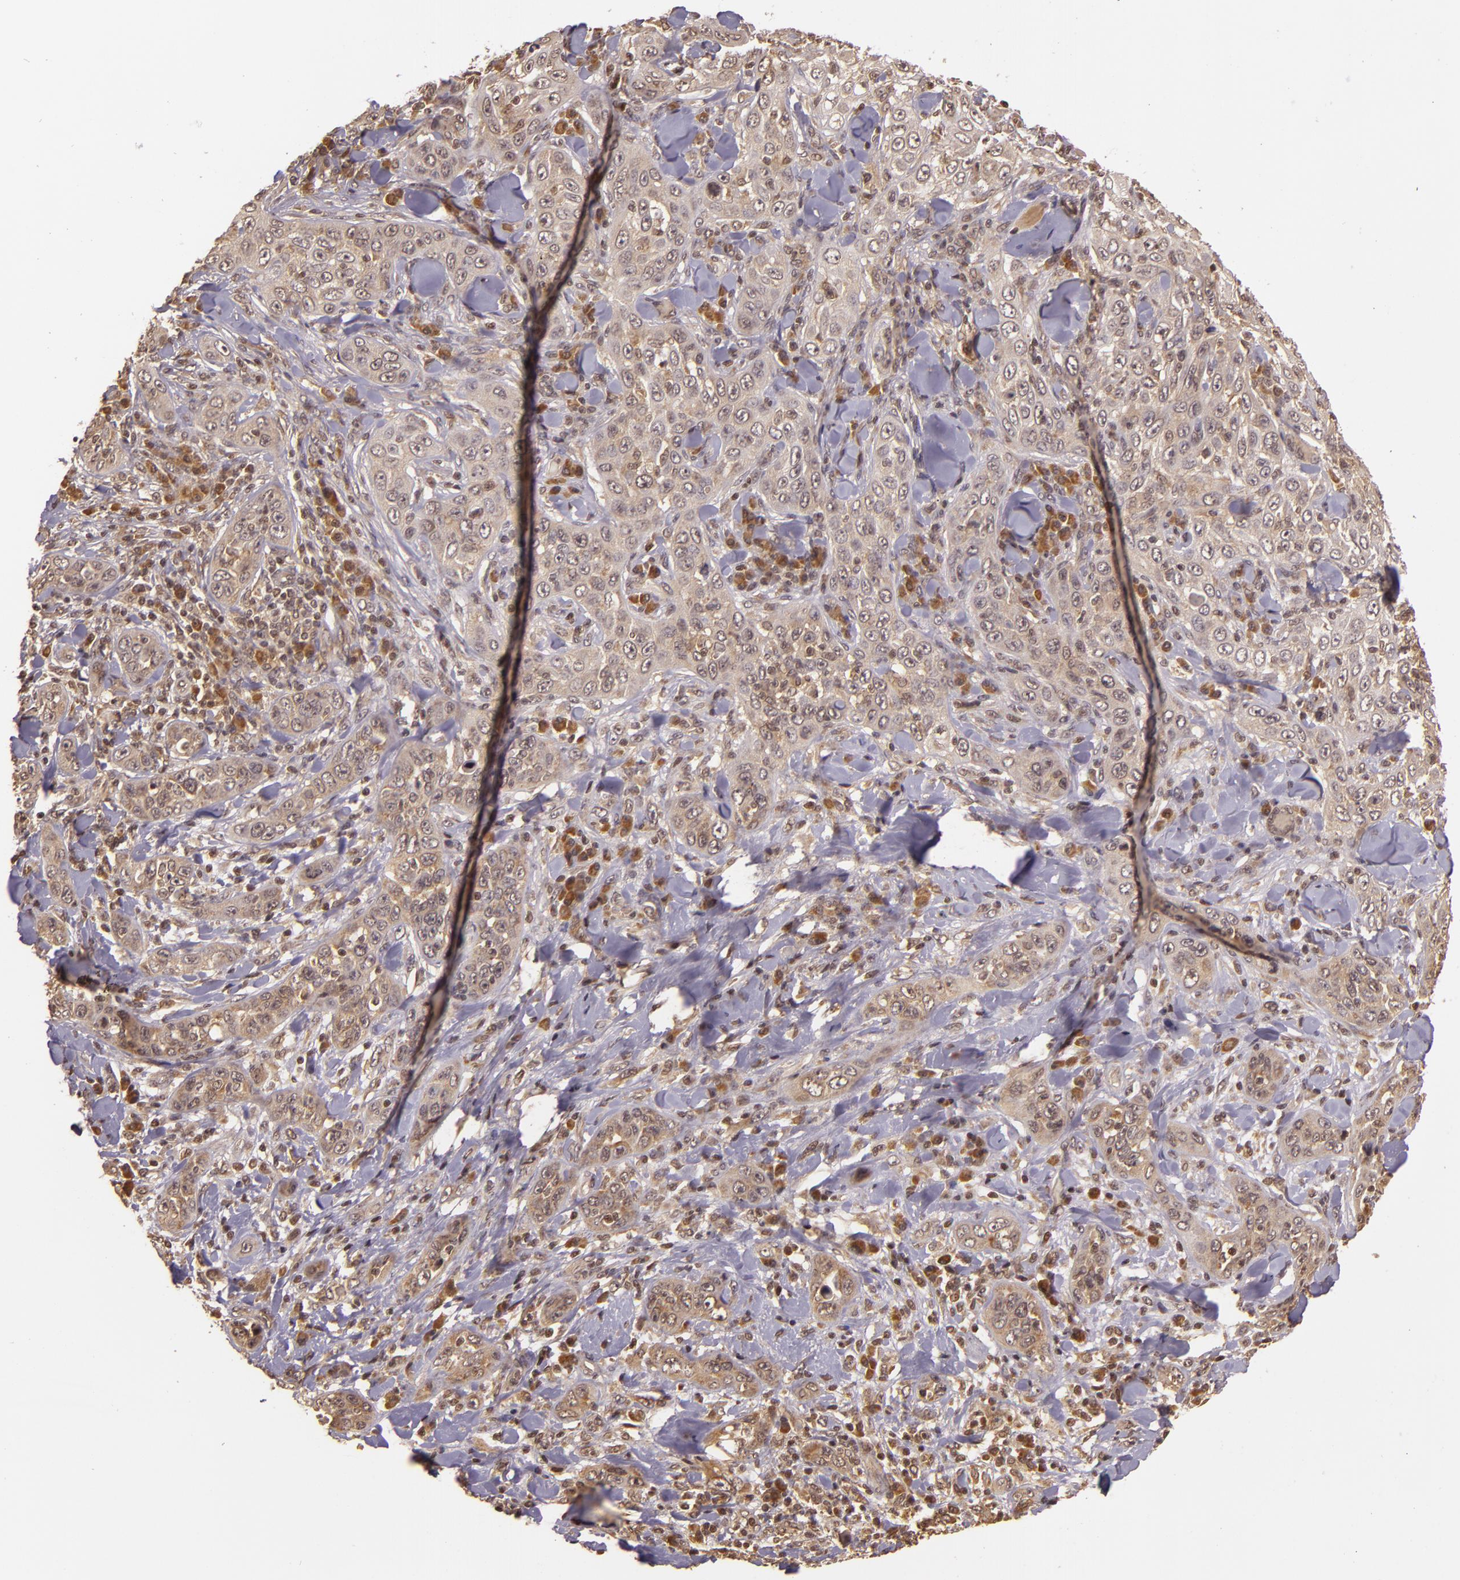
{"staining": {"intensity": "weak", "quantity": ">75%", "location": "cytoplasmic/membranous,nuclear"}, "tissue": "skin cancer", "cell_type": "Tumor cells", "image_type": "cancer", "snomed": [{"axis": "morphology", "description": "Squamous cell carcinoma, NOS"}, {"axis": "topography", "description": "Skin"}], "caption": "Skin cancer stained for a protein demonstrates weak cytoplasmic/membranous and nuclear positivity in tumor cells.", "gene": "TXNRD2", "patient": {"sex": "male", "age": 84}}